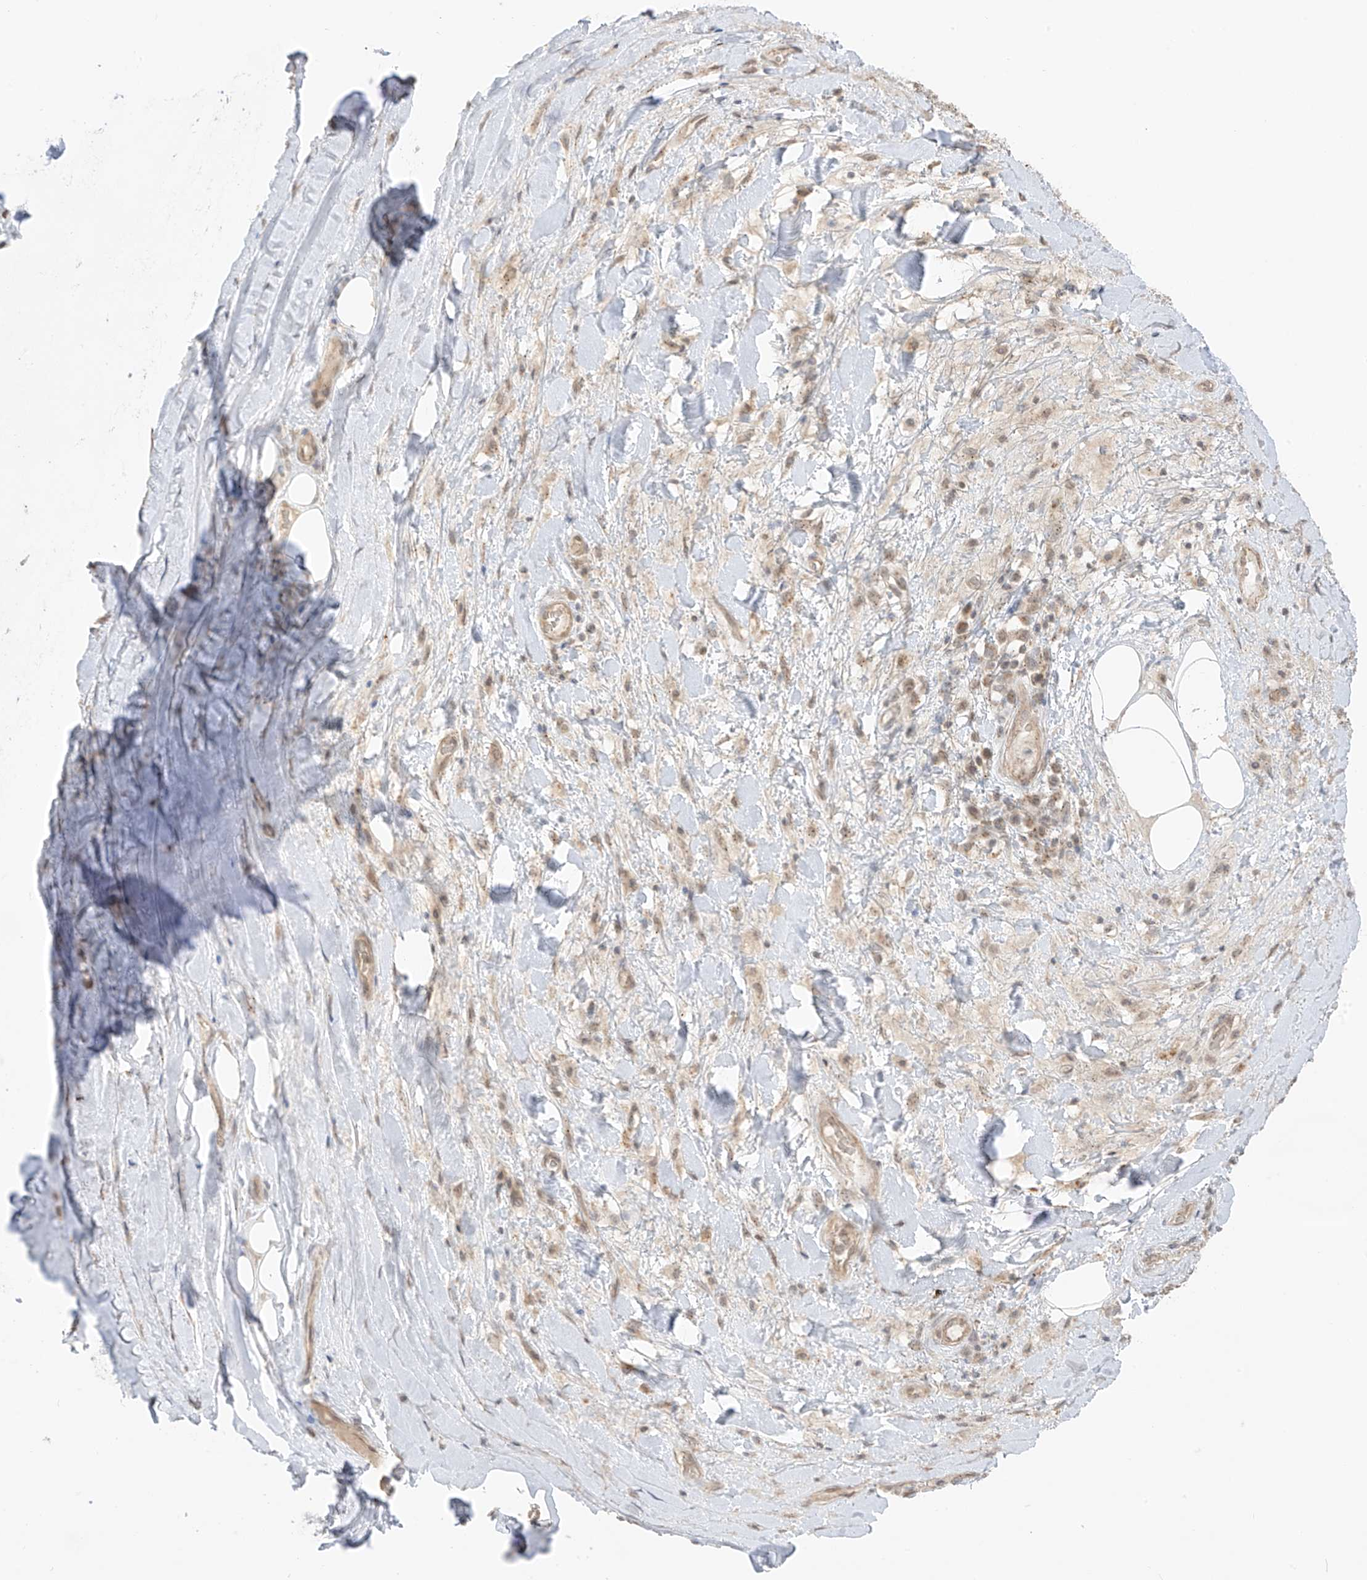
{"staining": {"intensity": "negative", "quantity": "none", "location": "none"}, "tissue": "adipose tissue", "cell_type": "Adipocytes", "image_type": "normal", "snomed": [{"axis": "morphology", "description": "Normal tissue, NOS"}, {"axis": "morphology", "description": "Squamous cell carcinoma, NOS"}, {"axis": "topography", "description": "Lymph node"}, {"axis": "topography", "description": "Bronchus"}, {"axis": "topography", "description": "Lung"}], "caption": "Benign adipose tissue was stained to show a protein in brown. There is no significant expression in adipocytes. (DAB immunohistochemistry (IHC) with hematoxylin counter stain).", "gene": "N4BP3", "patient": {"sex": "male", "age": 66}}